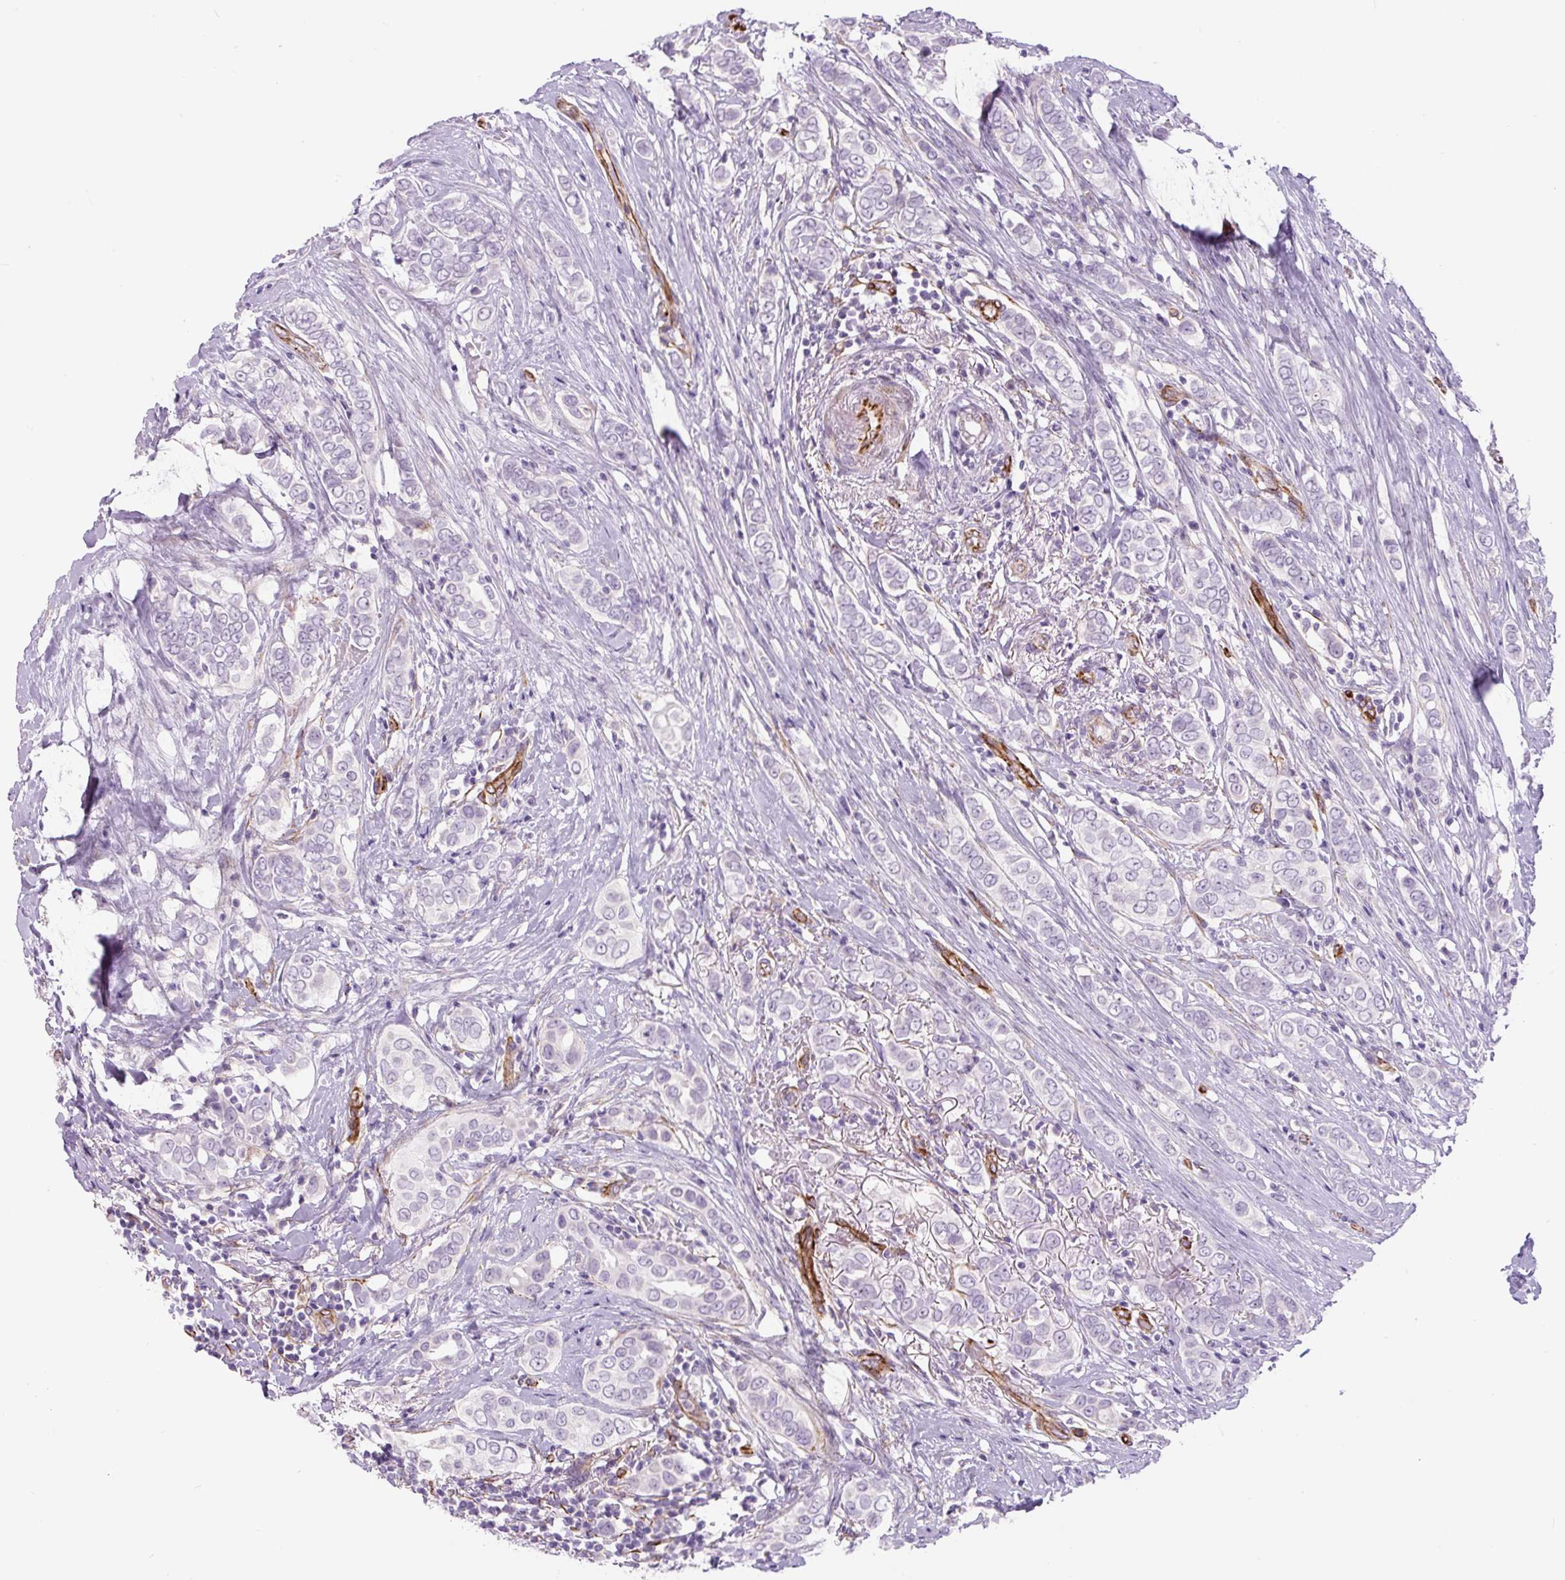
{"staining": {"intensity": "negative", "quantity": "none", "location": "none"}, "tissue": "breast cancer", "cell_type": "Tumor cells", "image_type": "cancer", "snomed": [{"axis": "morphology", "description": "Lobular carcinoma"}, {"axis": "topography", "description": "Breast"}], "caption": "Protein analysis of lobular carcinoma (breast) exhibits no significant positivity in tumor cells. (Brightfield microscopy of DAB (3,3'-diaminobenzidine) immunohistochemistry at high magnification).", "gene": "NES", "patient": {"sex": "female", "age": 51}}